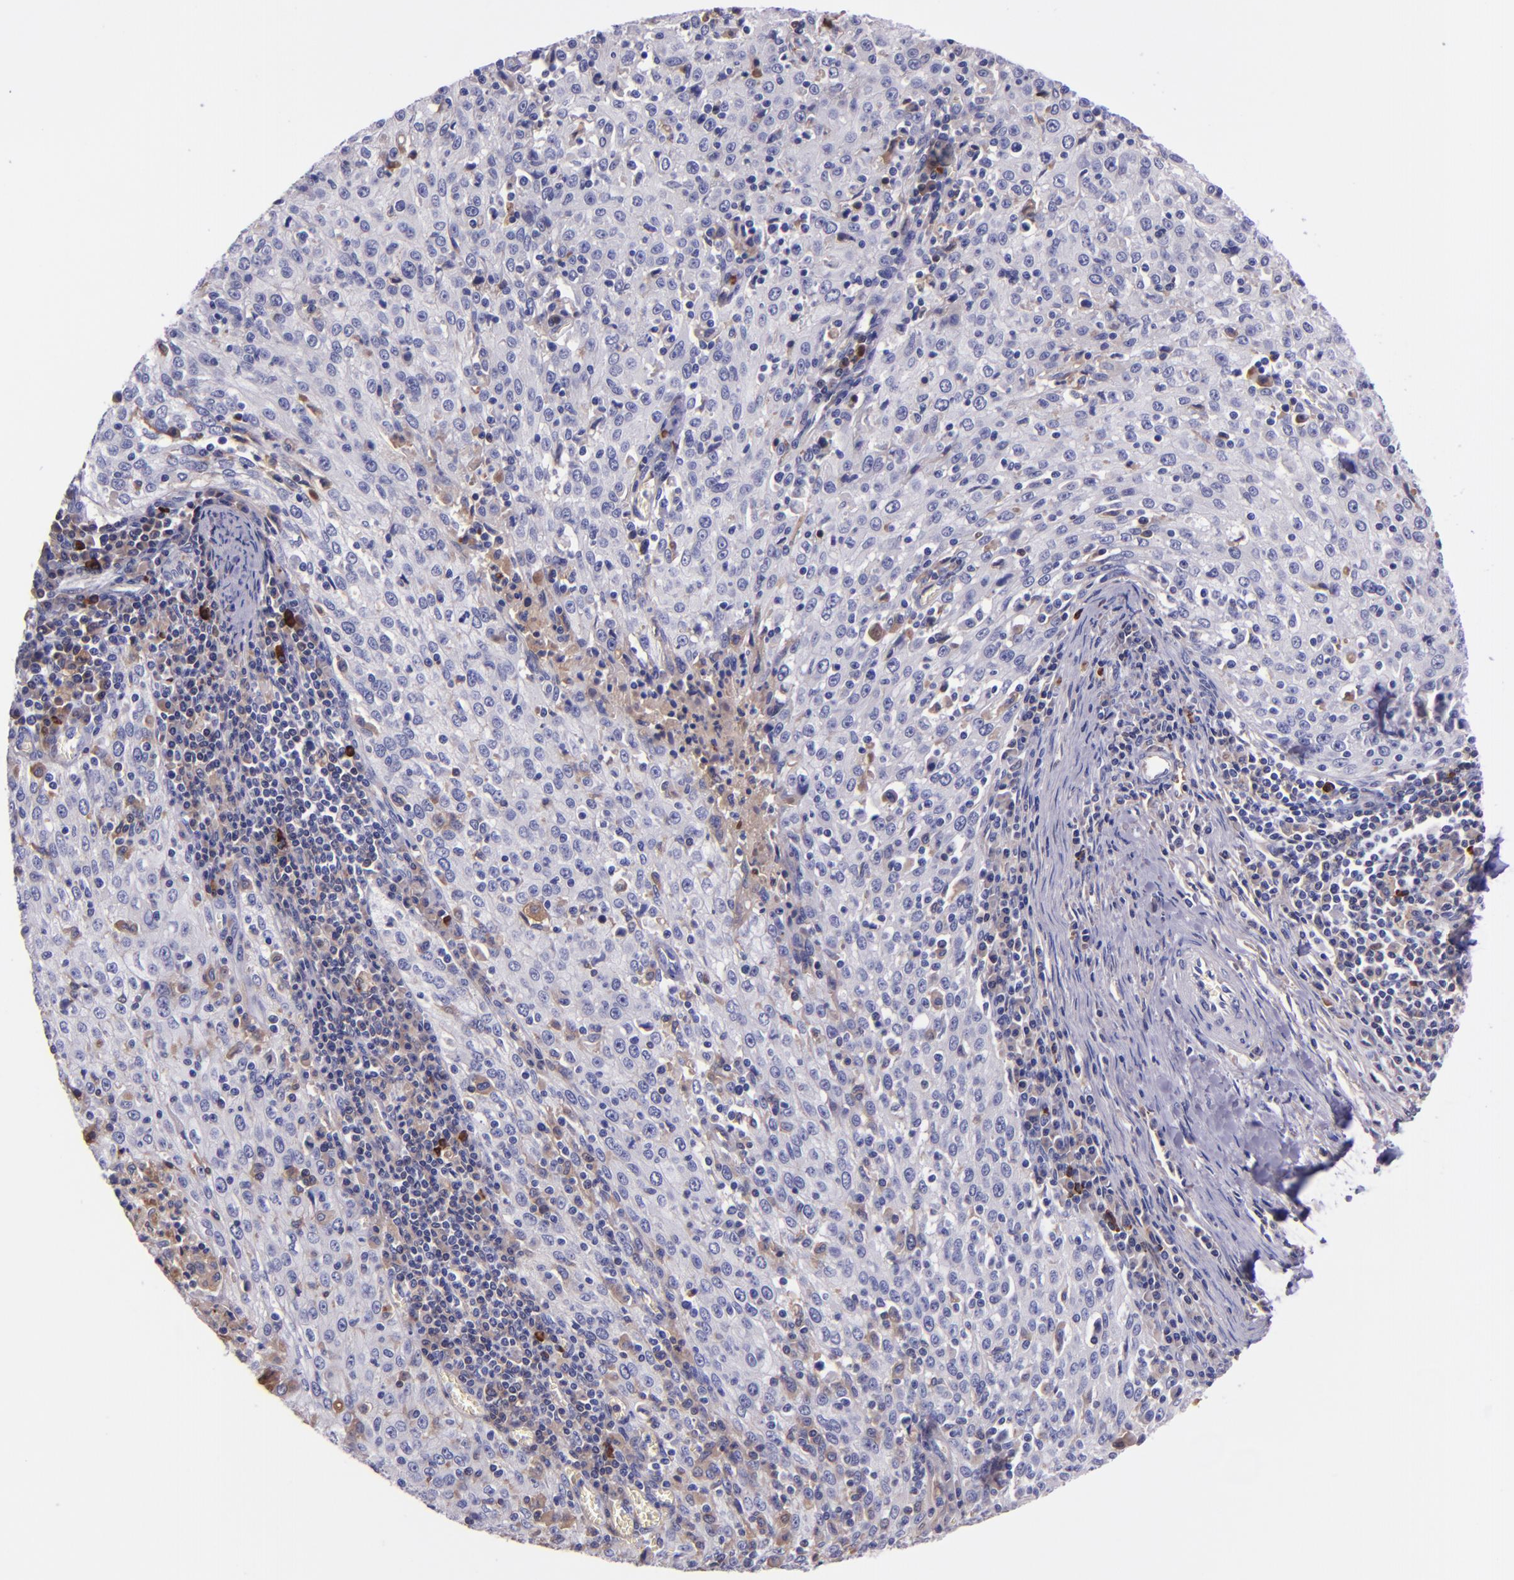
{"staining": {"intensity": "negative", "quantity": "none", "location": "none"}, "tissue": "cervical cancer", "cell_type": "Tumor cells", "image_type": "cancer", "snomed": [{"axis": "morphology", "description": "Squamous cell carcinoma, NOS"}, {"axis": "topography", "description": "Cervix"}], "caption": "DAB (3,3'-diaminobenzidine) immunohistochemical staining of cervical cancer reveals no significant positivity in tumor cells.", "gene": "KNG1", "patient": {"sex": "female", "age": 27}}